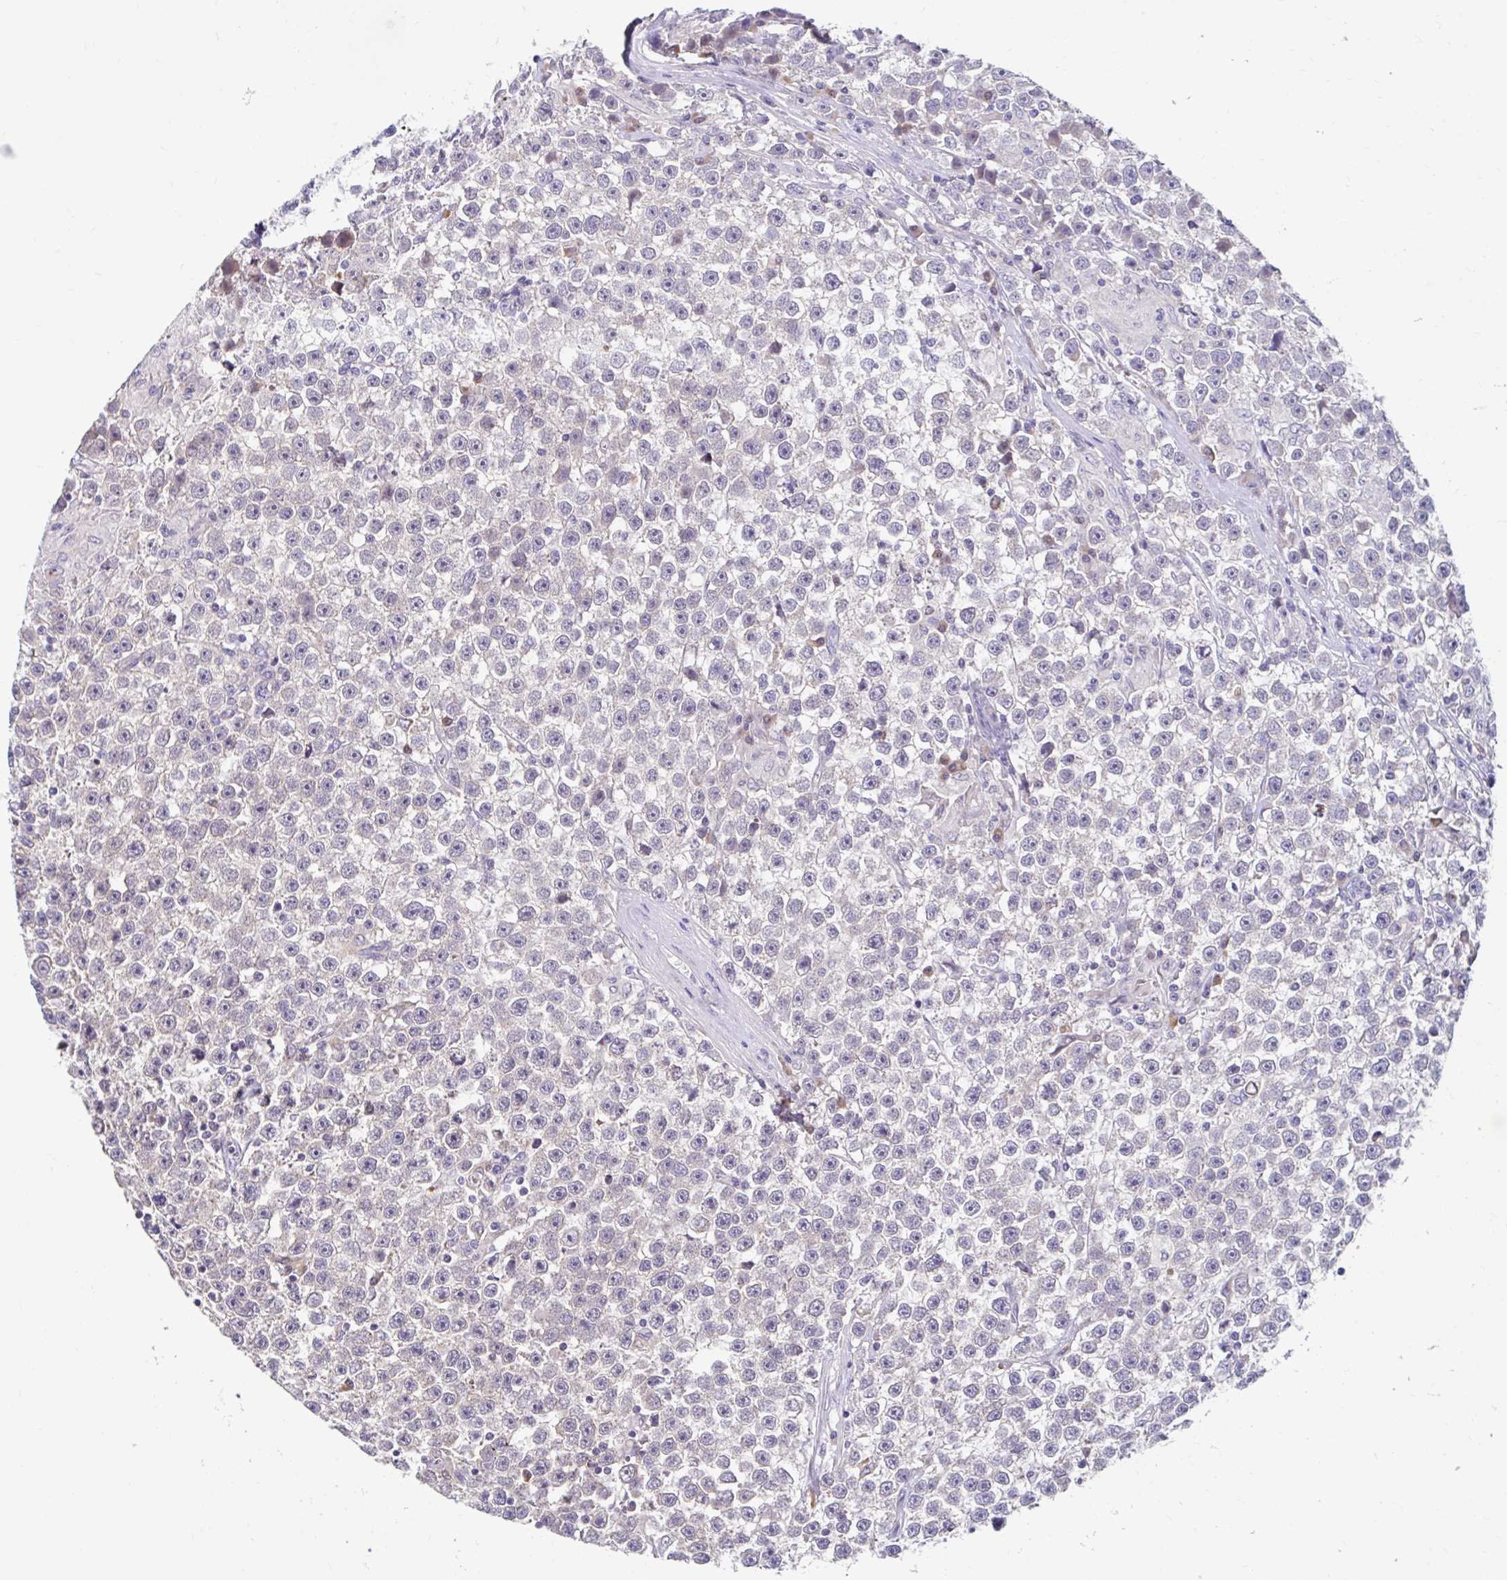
{"staining": {"intensity": "negative", "quantity": "none", "location": "none"}, "tissue": "testis cancer", "cell_type": "Tumor cells", "image_type": "cancer", "snomed": [{"axis": "morphology", "description": "Seminoma, NOS"}, {"axis": "topography", "description": "Testis"}], "caption": "This is a micrograph of immunohistochemistry (IHC) staining of testis cancer, which shows no positivity in tumor cells.", "gene": "NT5C1B", "patient": {"sex": "male", "age": 31}}